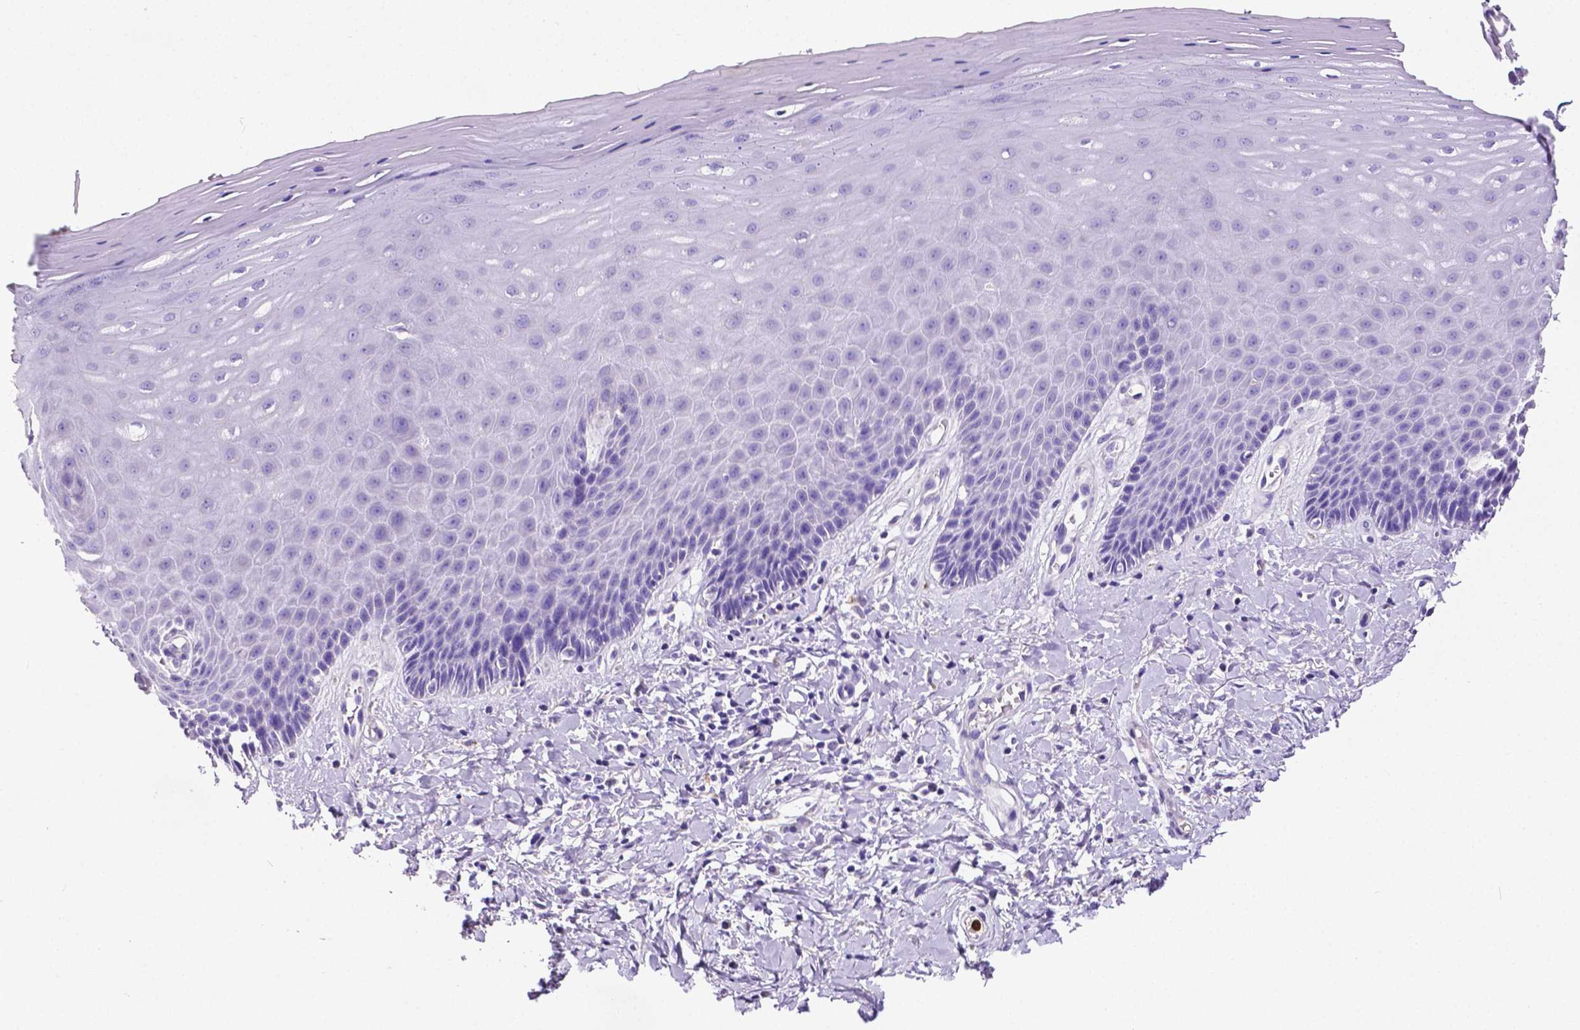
{"staining": {"intensity": "negative", "quantity": "none", "location": "none"}, "tissue": "vagina", "cell_type": "Squamous epithelial cells", "image_type": "normal", "snomed": [{"axis": "morphology", "description": "Normal tissue, NOS"}, {"axis": "topography", "description": "Vagina"}], "caption": "DAB immunohistochemical staining of unremarkable human vagina displays no significant positivity in squamous epithelial cells. The staining is performed using DAB brown chromogen with nuclei counter-stained in using hematoxylin.", "gene": "MMP9", "patient": {"sex": "female", "age": 83}}